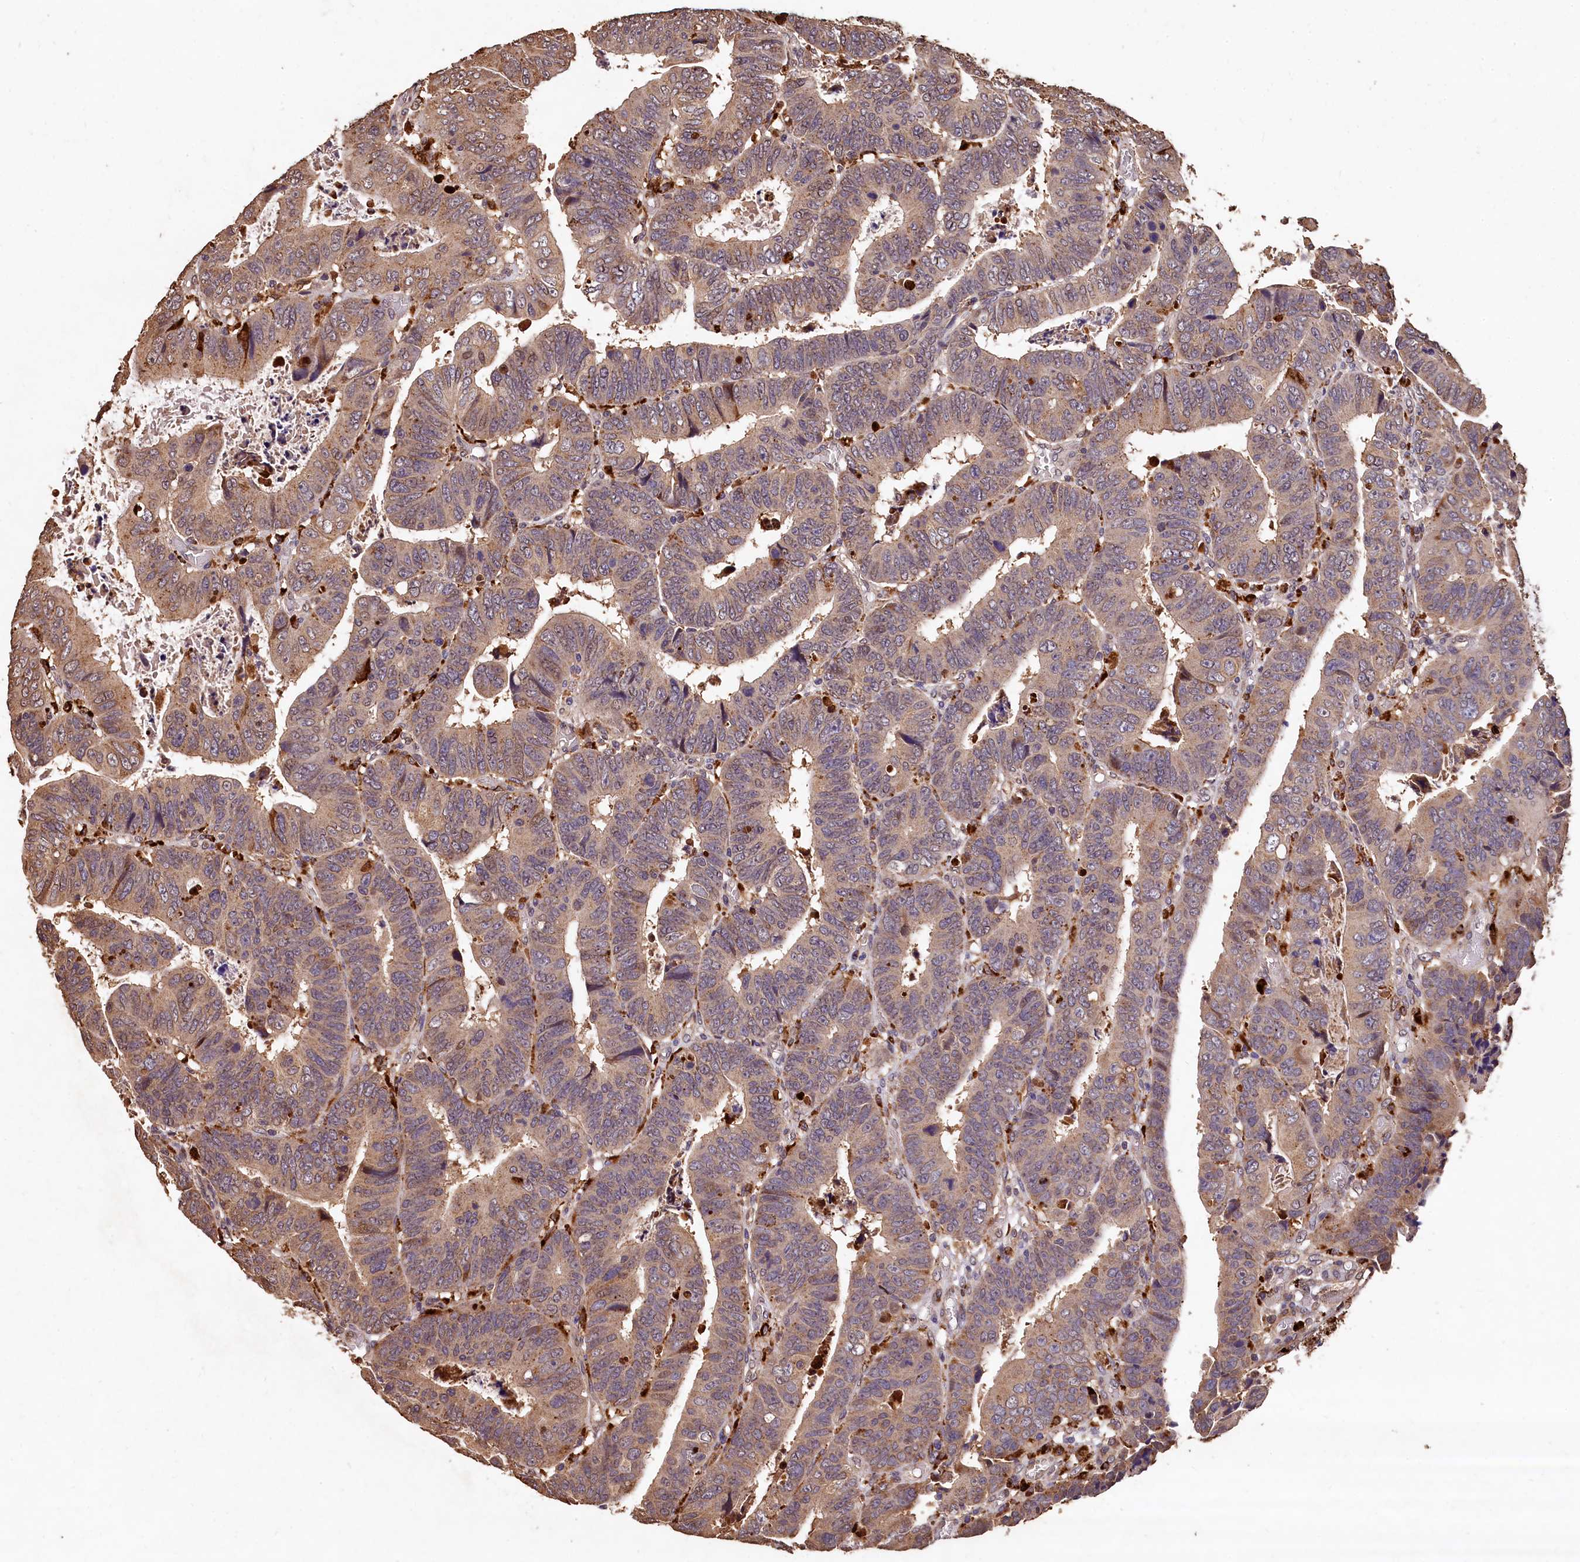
{"staining": {"intensity": "moderate", "quantity": ">75%", "location": "cytoplasmic/membranous"}, "tissue": "colorectal cancer", "cell_type": "Tumor cells", "image_type": "cancer", "snomed": [{"axis": "morphology", "description": "Normal tissue, NOS"}, {"axis": "morphology", "description": "Adenocarcinoma, NOS"}, {"axis": "topography", "description": "Rectum"}], "caption": "This image displays immunohistochemistry (IHC) staining of human colorectal adenocarcinoma, with medium moderate cytoplasmic/membranous positivity in about >75% of tumor cells.", "gene": "LSM4", "patient": {"sex": "female", "age": 65}}